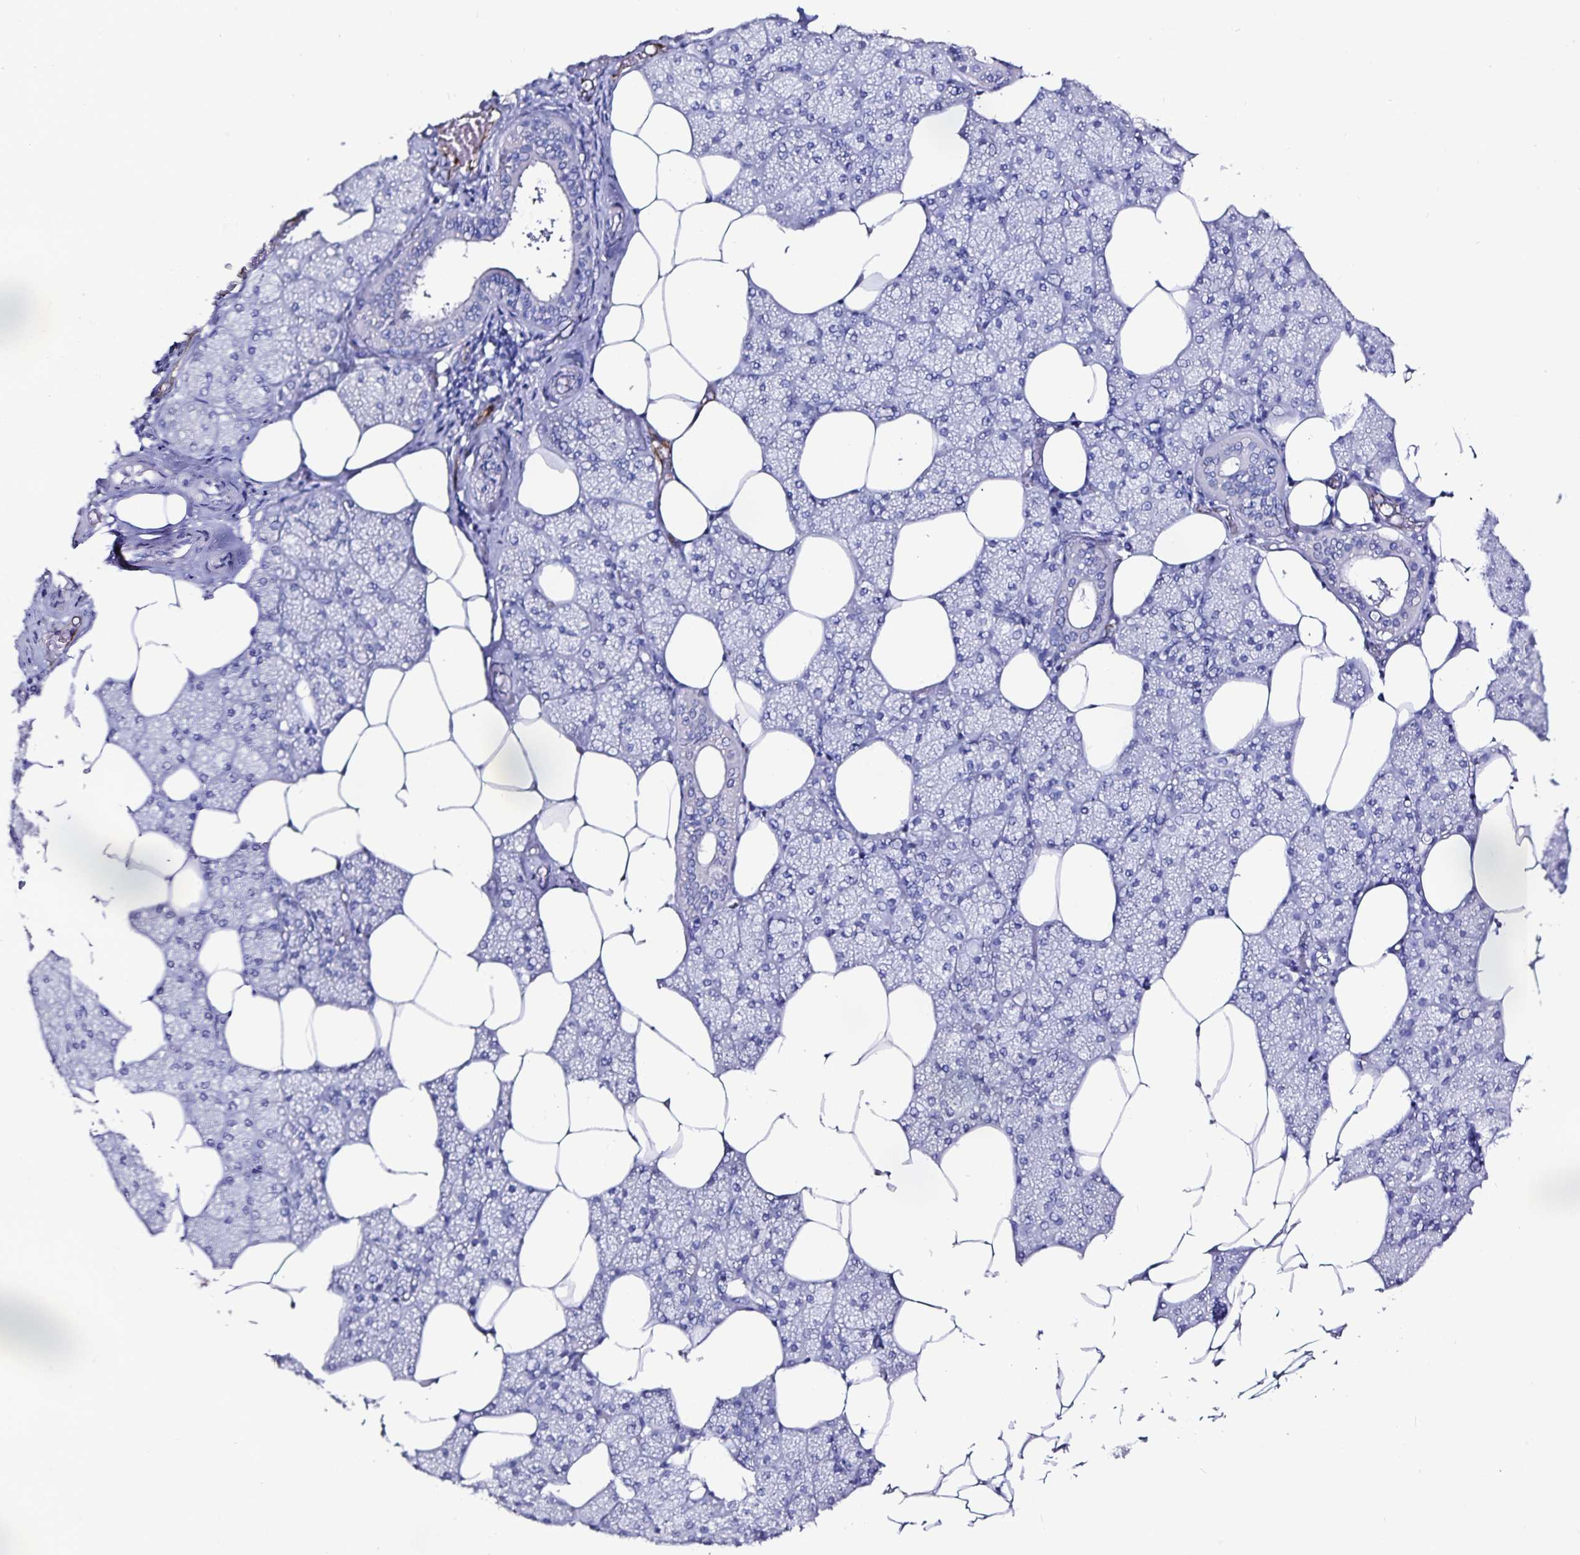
{"staining": {"intensity": "negative", "quantity": "none", "location": "none"}, "tissue": "salivary gland", "cell_type": "Glandular cells", "image_type": "normal", "snomed": [{"axis": "morphology", "description": "Normal tissue, NOS"}, {"axis": "topography", "description": "Salivary gland"}], "caption": "This micrograph is of benign salivary gland stained with immunohistochemistry (IHC) to label a protein in brown with the nuclei are counter-stained blue. There is no expression in glandular cells.", "gene": "TSPAN7", "patient": {"sex": "female", "age": 43}}